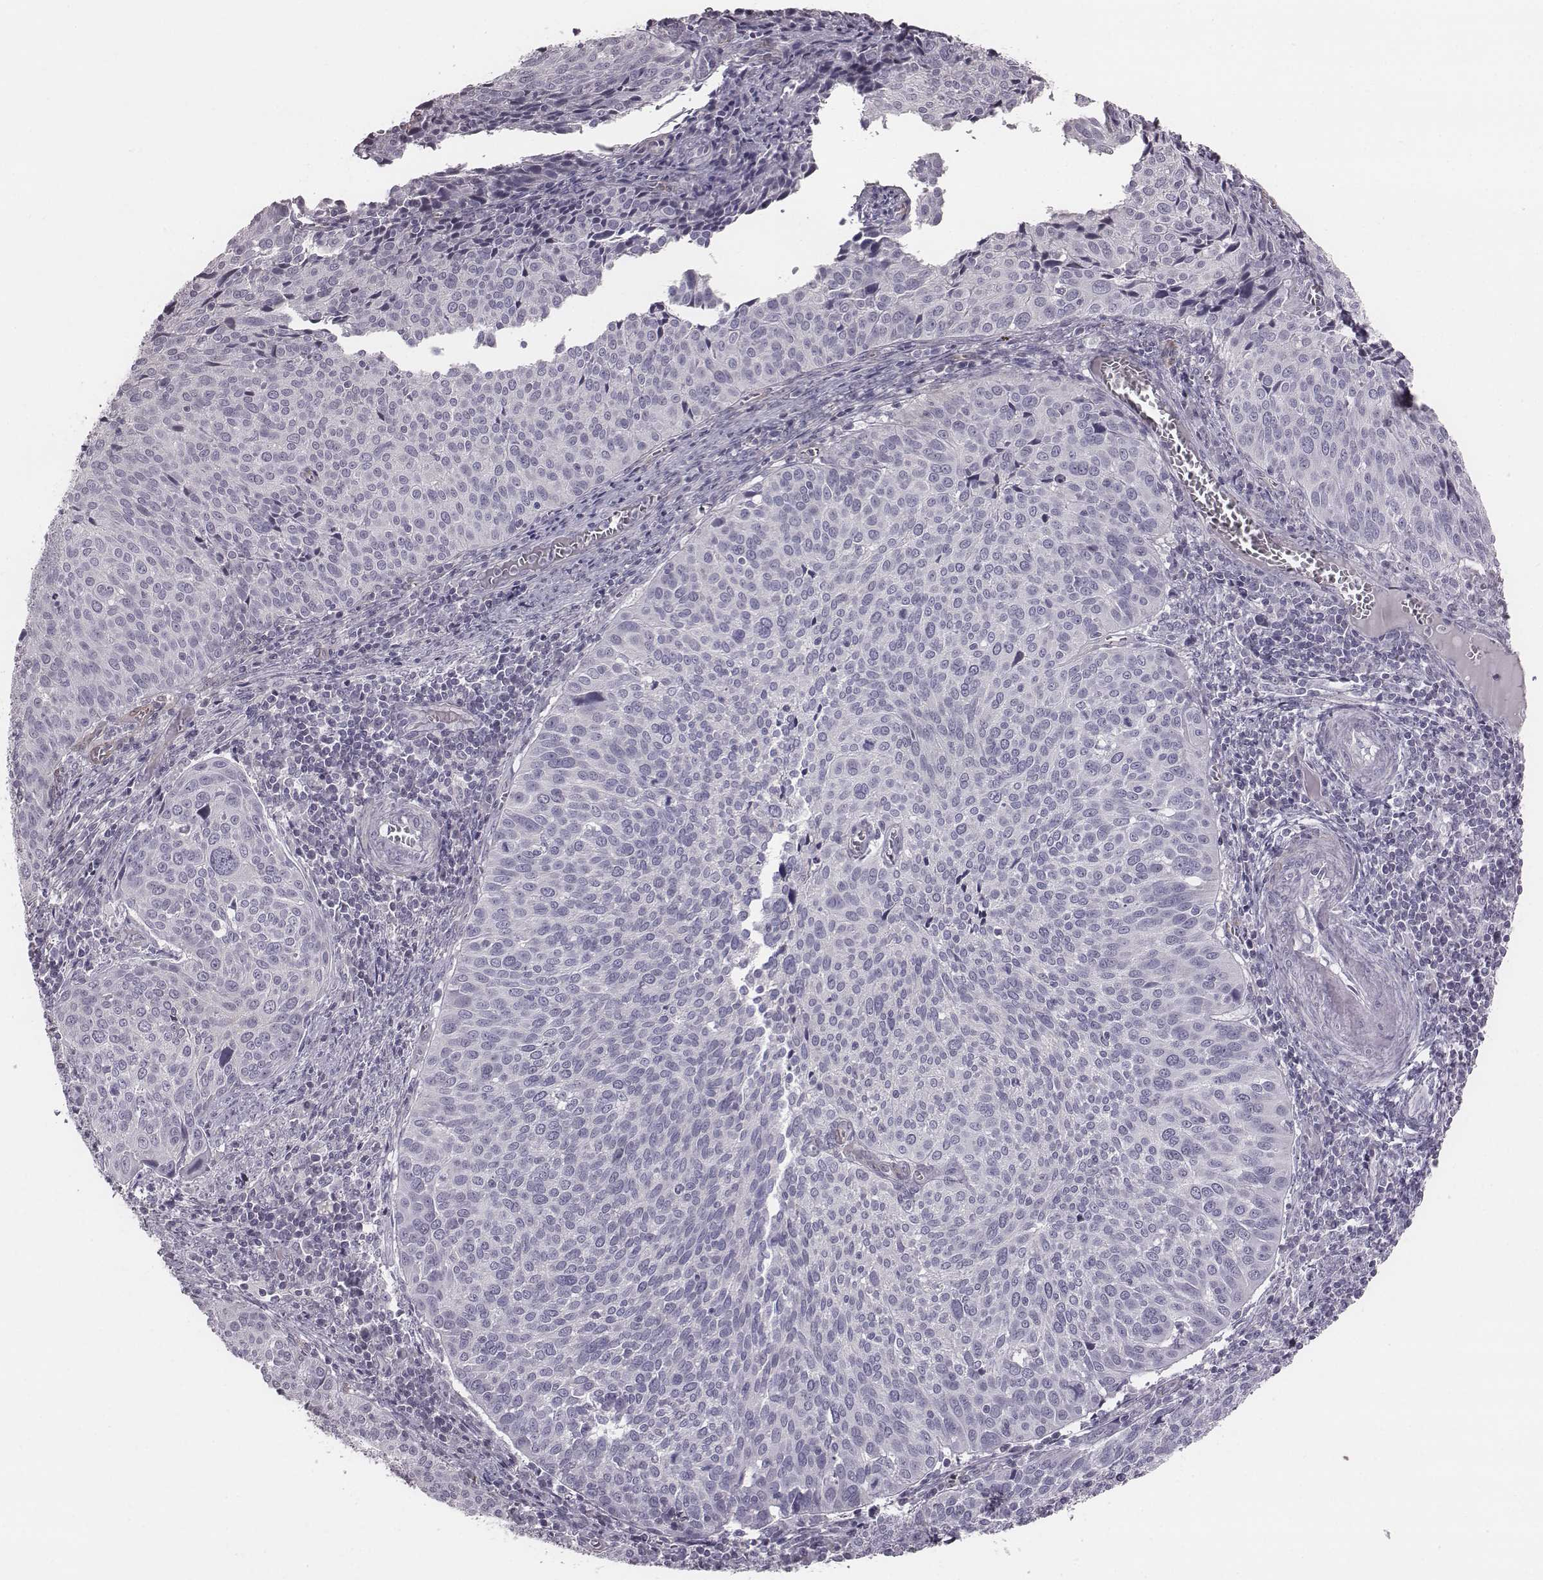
{"staining": {"intensity": "negative", "quantity": "none", "location": "none"}, "tissue": "cervical cancer", "cell_type": "Tumor cells", "image_type": "cancer", "snomed": [{"axis": "morphology", "description": "Squamous cell carcinoma, NOS"}, {"axis": "topography", "description": "Cervix"}], "caption": "Cervical cancer (squamous cell carcinoma) stained for a protein using immunohistochemistry shows no positivity tumor cells.", "gene": "PDE8B", "patient": {"sex": "female", "age": 39}}